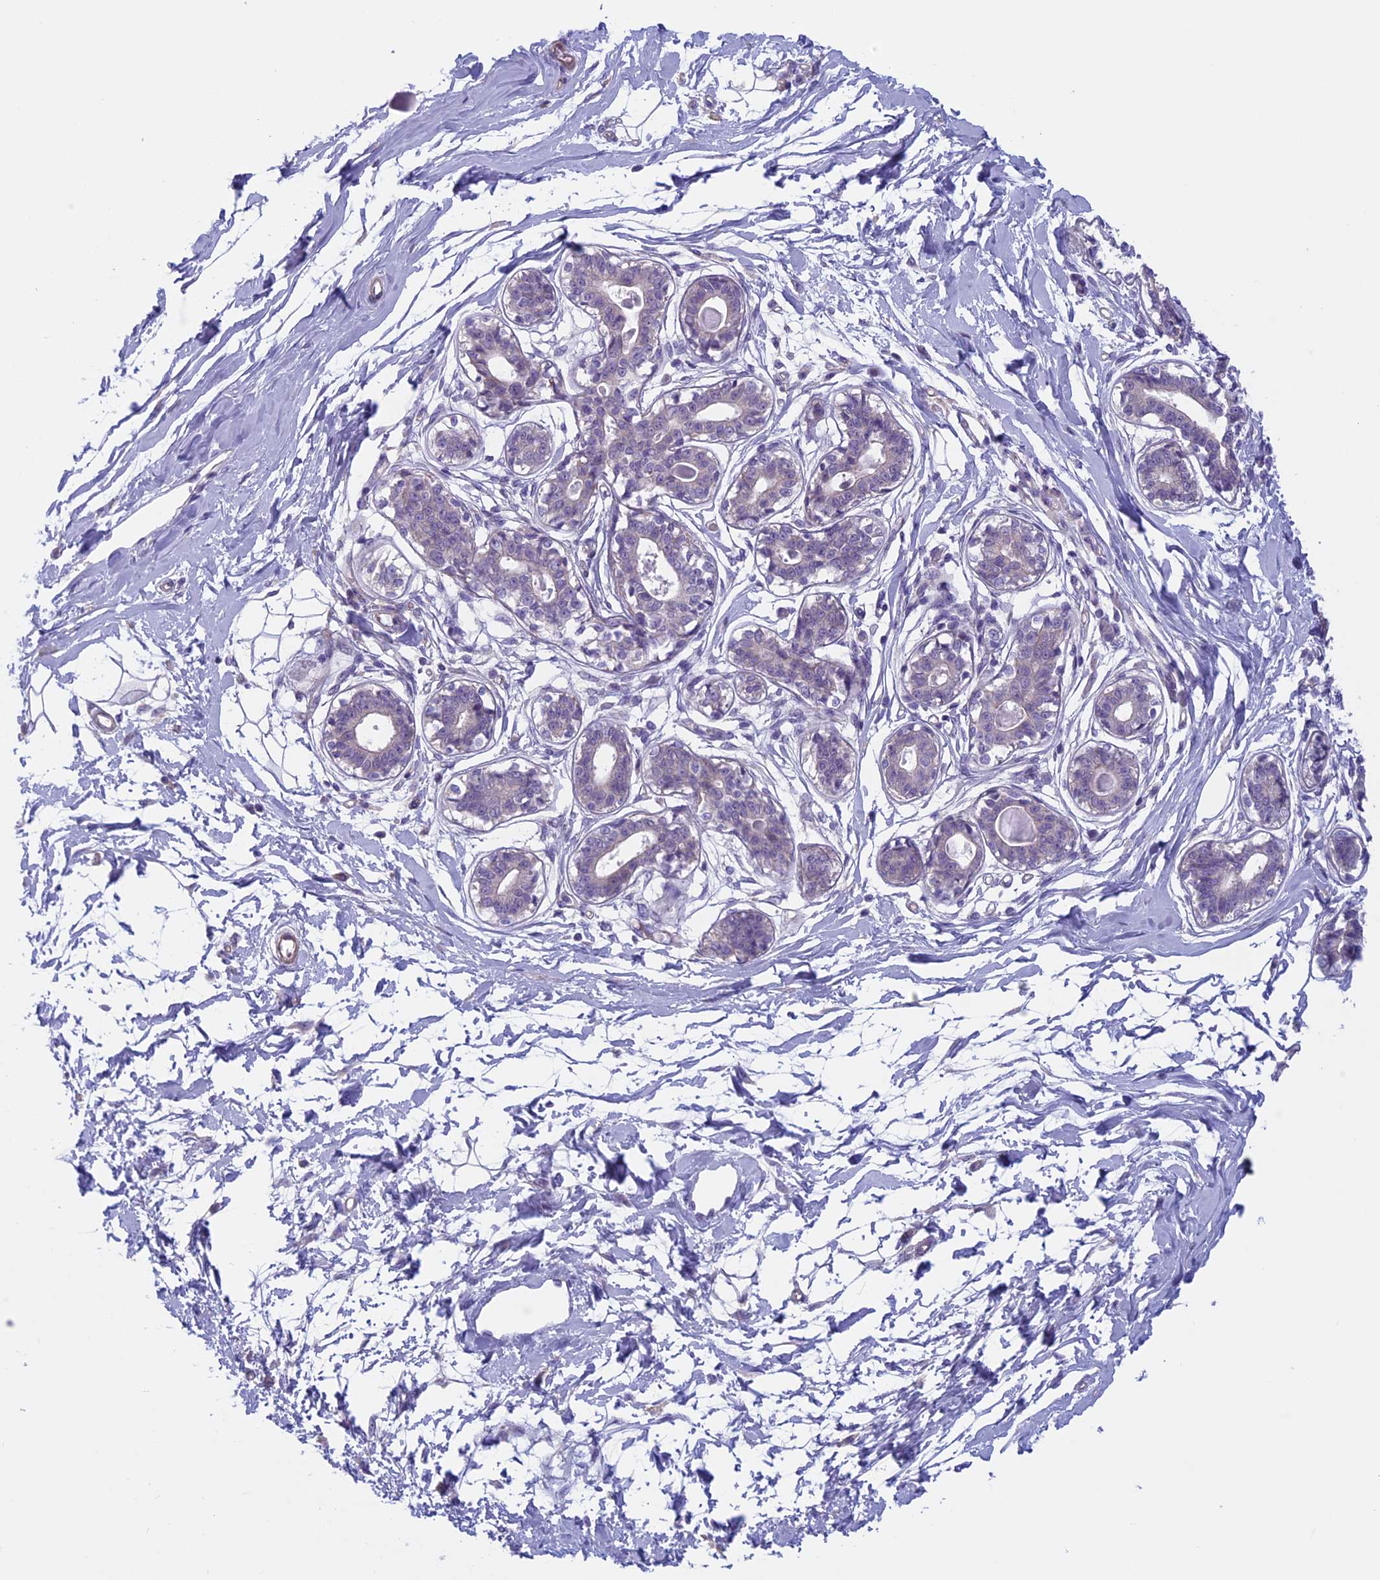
{"staining": {"intensity": "negative", "quantity": "none", "location": "none"}, "tissue": "breast", "cell_type": "Adipocytes", "image_type": "normal", "snomed": [{"axis": "morphology", "description": "Normal tissue, NOS"}, {"axis": "topography", "description": "Breast"}], "caption": "High magnification brightfield microscopy of unremarkable breast stained with DAB (brown) and counterstained with hematoxylin (blue): adipocytes show no significant staining.", "gene": "CNOT6L", "patient": {"sex": "female", "age": 45}}